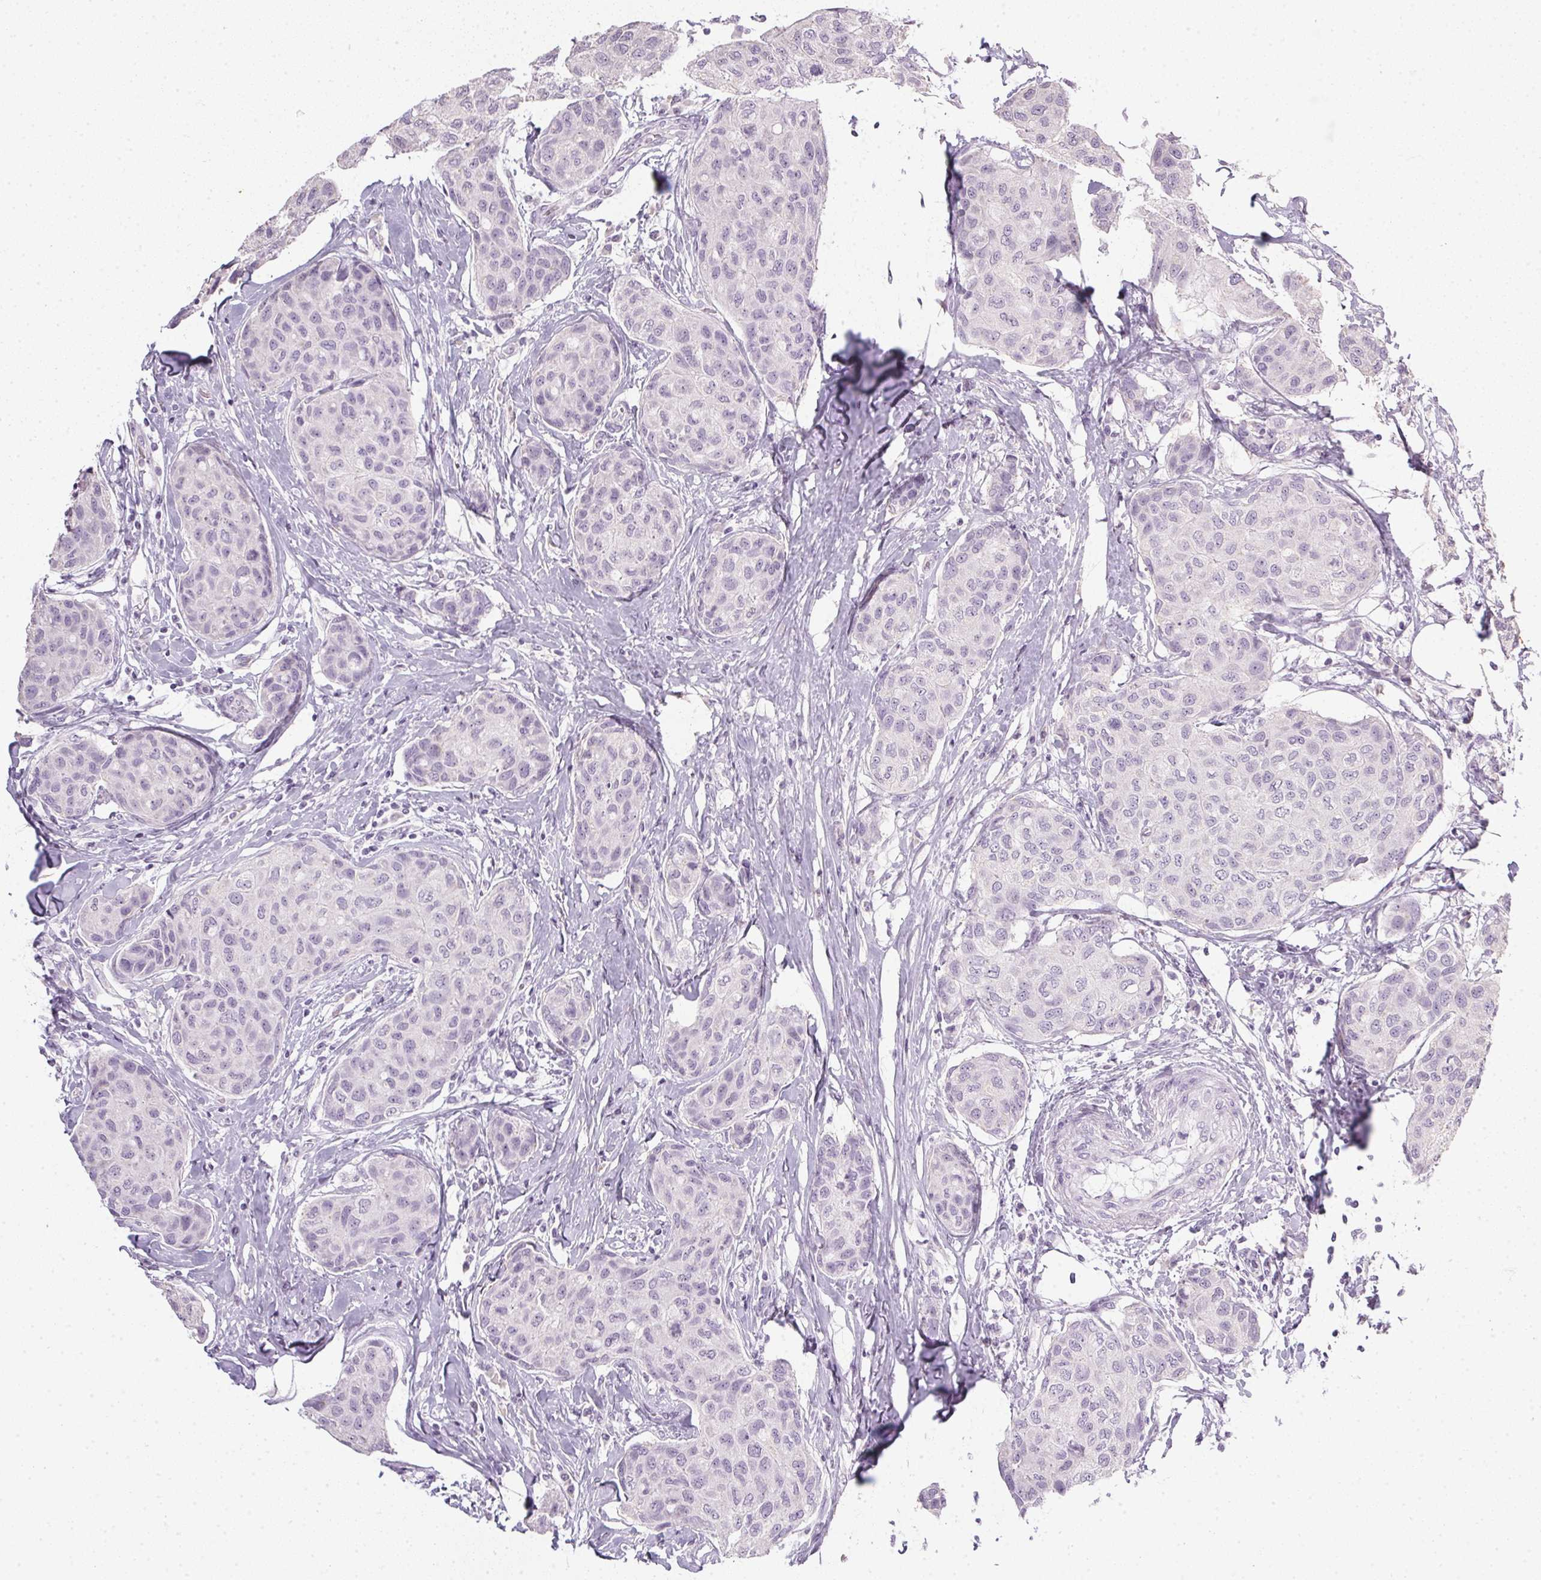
{"staining": {"intensity": "negative", "quantity": "none", "location": "none"}, "tissue": "breast cancer", "cell_type": "Tumor cells", "image_type": "cancer", "snomed": [{"axis": "morphology", "description": "Duct carcinoma"}, {"axis": "topography", "description": "Breast"}], "caption": "High power microscopy histopathology image of an immunohistochemistry (IHC) image of breast cancer (intraductal carcinoma), revealing no significant staining in tumor cells. (DAB immunohistochemistry, high magnification).", "gene": "TMEM72", "patient": {"sex": "female", "age": 80}}